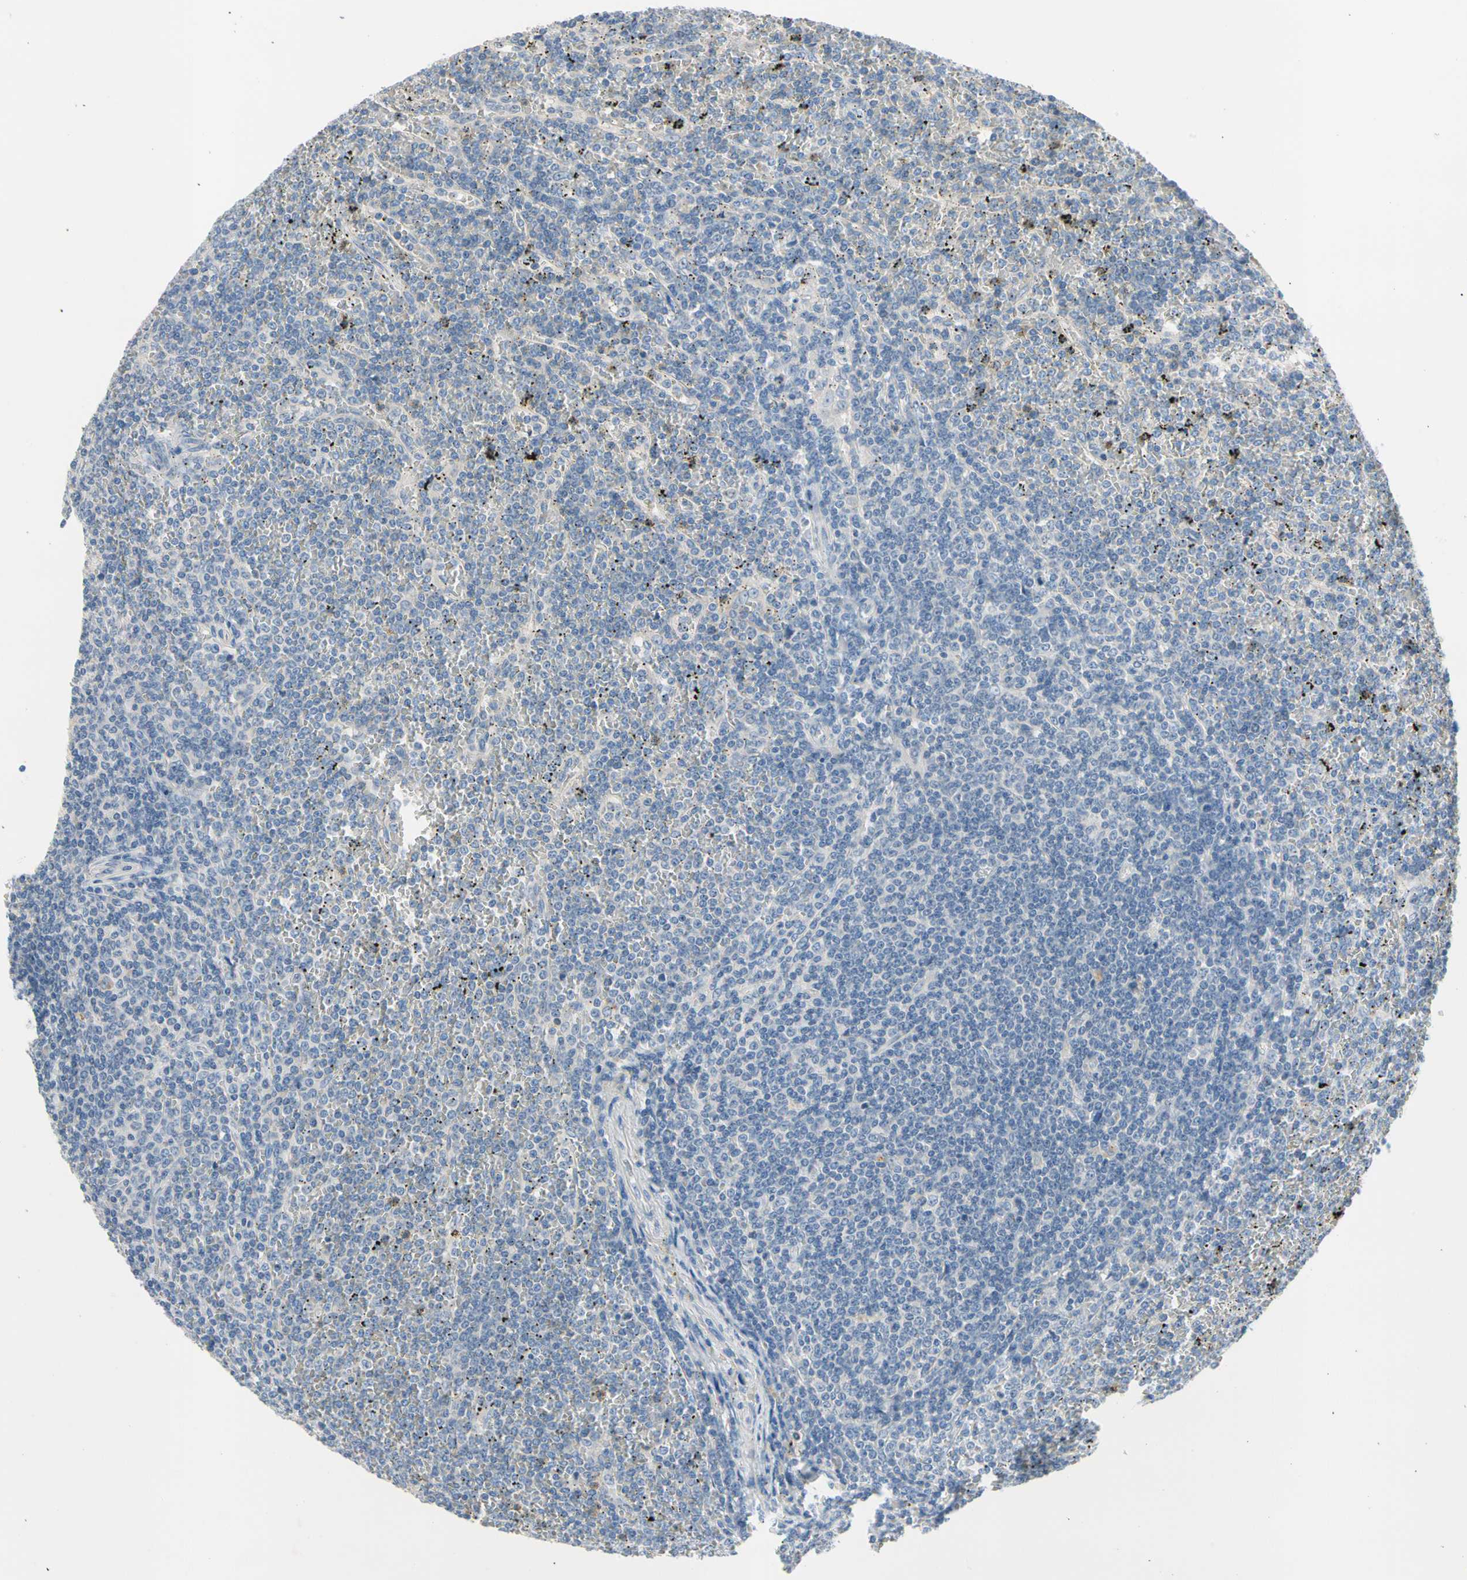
{"staining": {"intensity": "negative", "quantity": "none", "location": "none"}, "tissue": "lymphoma", "cell_type": "Tumor cells", "image_type": "cancer", "snomed": [{"axis": "morphology", "description": "Malignant lymphoma, non-Hodgkin's type, Low grade"}, {"axis": "topography", "description": "Spleen"}], "caption": "Immunohistochemistry histopathology image of low-grade malignant lymphoma, non-Hodgkin's type stained for a protein (brown), which reveals no staining in tumor cells.", "gene": "MARK1", "patient": {"sex": "female", "age": 19}}